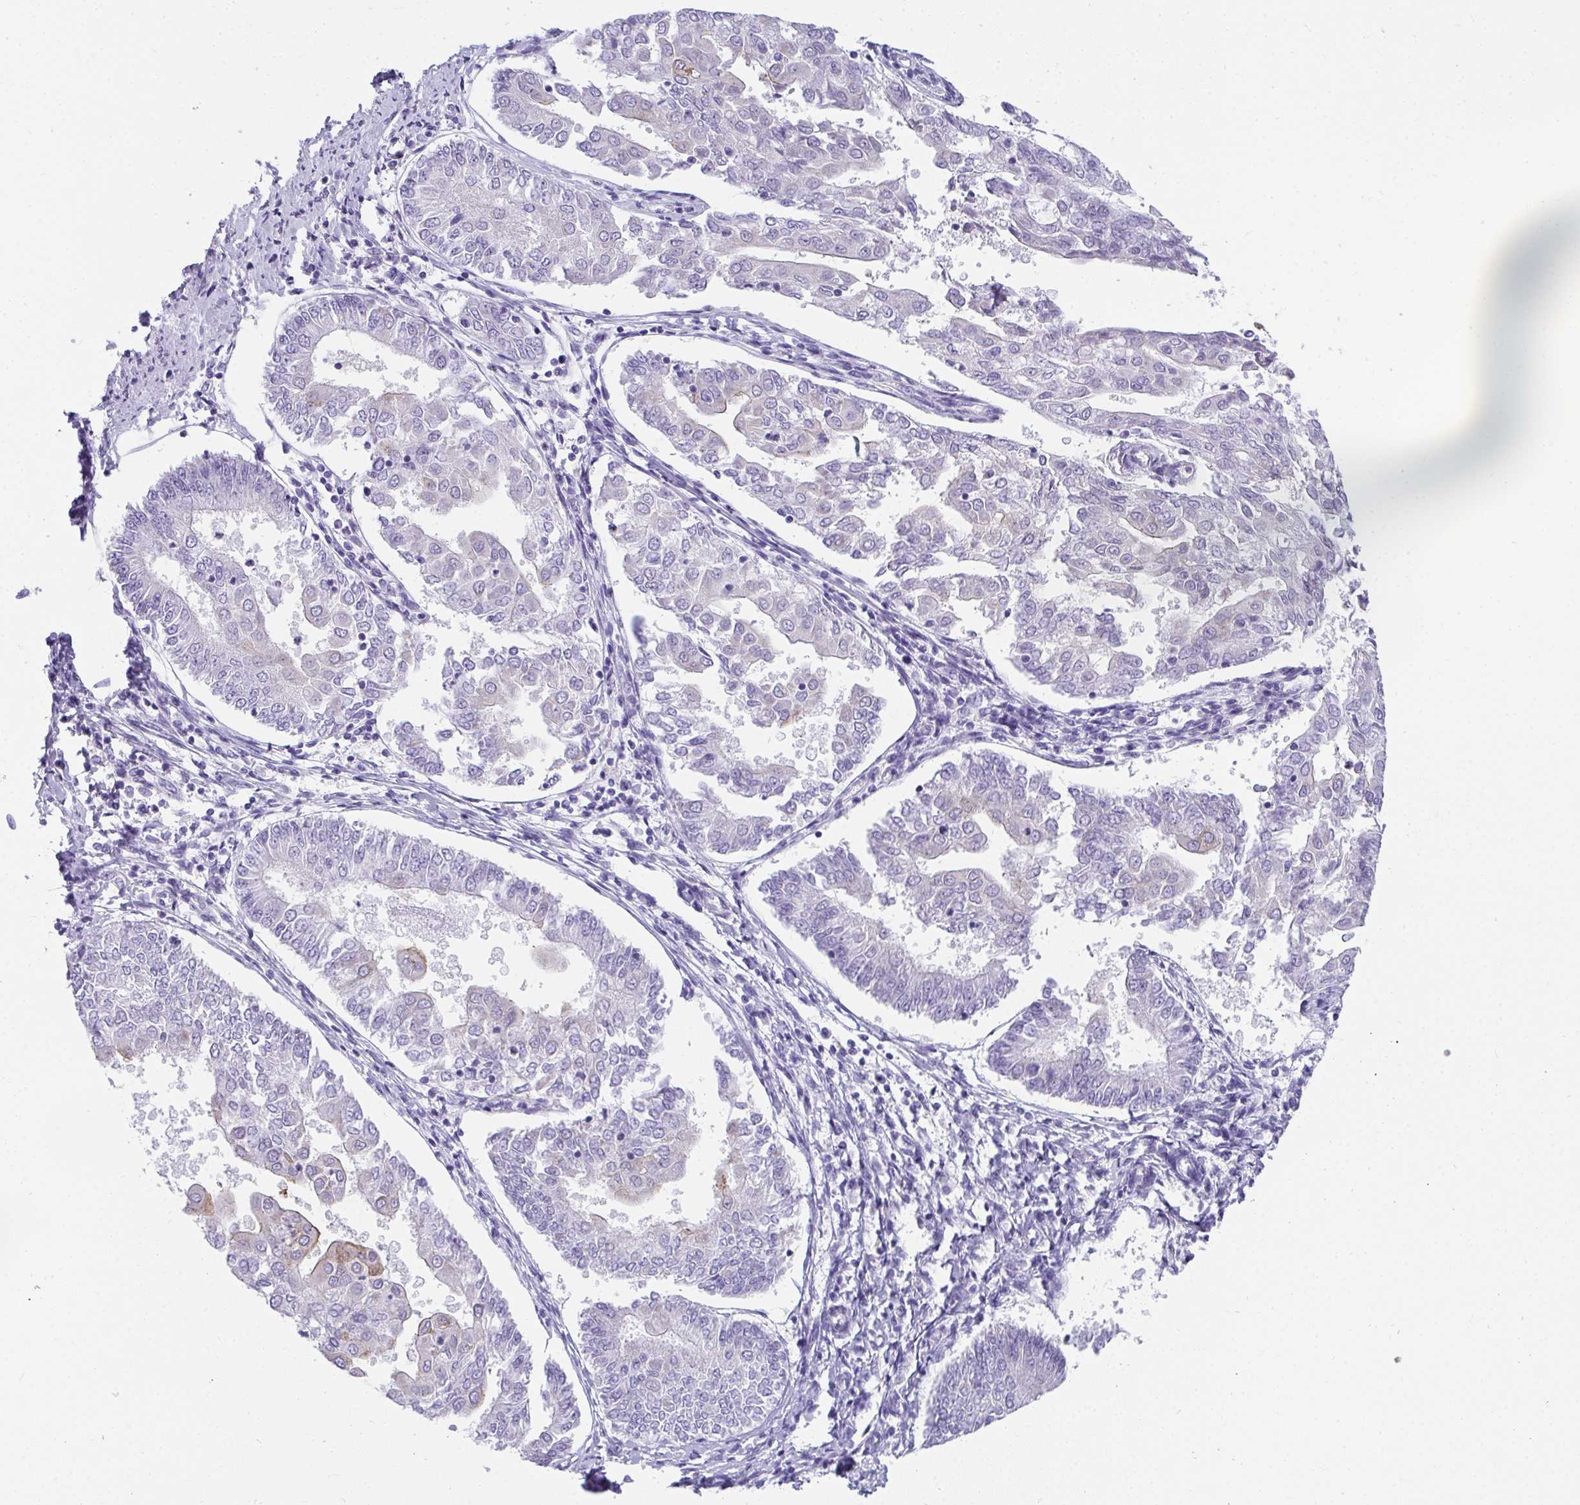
{"staining": {"intensity": "negative", "quantity": "none", "location": "none"}, "tissue": "endometrial cancer", "cell_type": "Tumor cells", "image_type": "cancer", "snomed": [{"axis": "morphology", "description": "Adenocarcinoma, NOS"}, {"axis": "topography", "description": "Endometrium"}], "caption": "Image shows no protein expression in tumor cells of adenocarcinoma (endometrial) tissue. The staining is performed using DAB brown chromogen with nuclei counter-stained in using hematoxylin.", "gene": "AK5", "patient": {"sex": "female", "age": 68}}